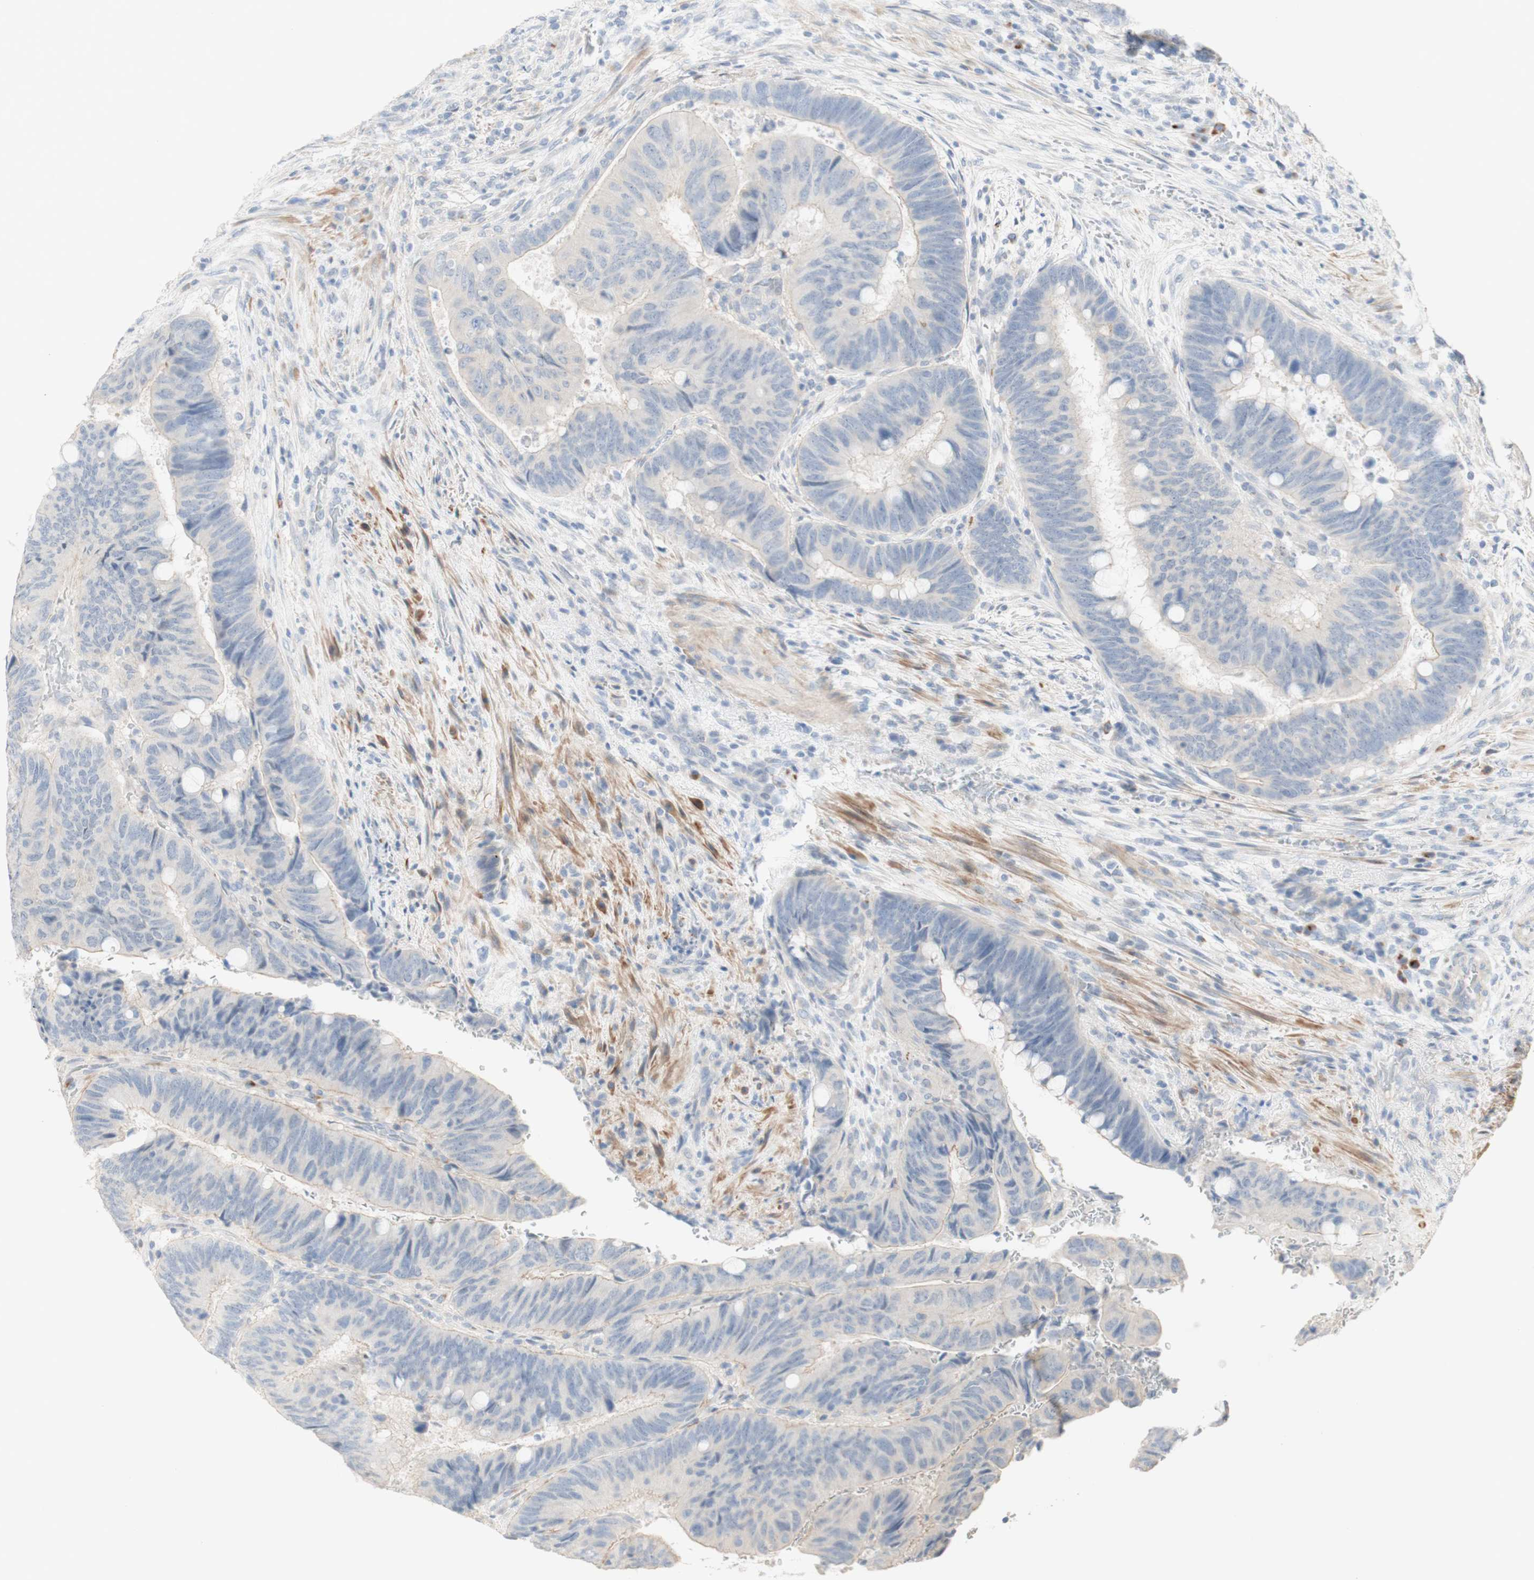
{"staining": {"intensity": "negative", "quantity": "none", "location": "none"}, "tissue": "colorectal cancer", "cell_type": "Tumor cells", "image_type": "cancer", "snomed": [{"axis": "morphology", "description": "Normal tissue, NOS"}, {"axis": "morphology", "description": "Adenocarcinoma, NOS"}, {"axis": "topography", "description": "Rectum"}, {"axis": "topography", "description": "Peripheral nerve tissue"}], "caption": "Immunohistochemistry photomicrograph of neoplastic tissue: colorectal cancer (adenocarcinoma) stained with DAB (3,3'-diaminobenzidine) demonstrates no significant protein positivity in tumor cells. (DAB immunohistochemistry (IHC), high magnification).", "gene": "MANEA", "patient": {"sex": "male", "age": 92}}